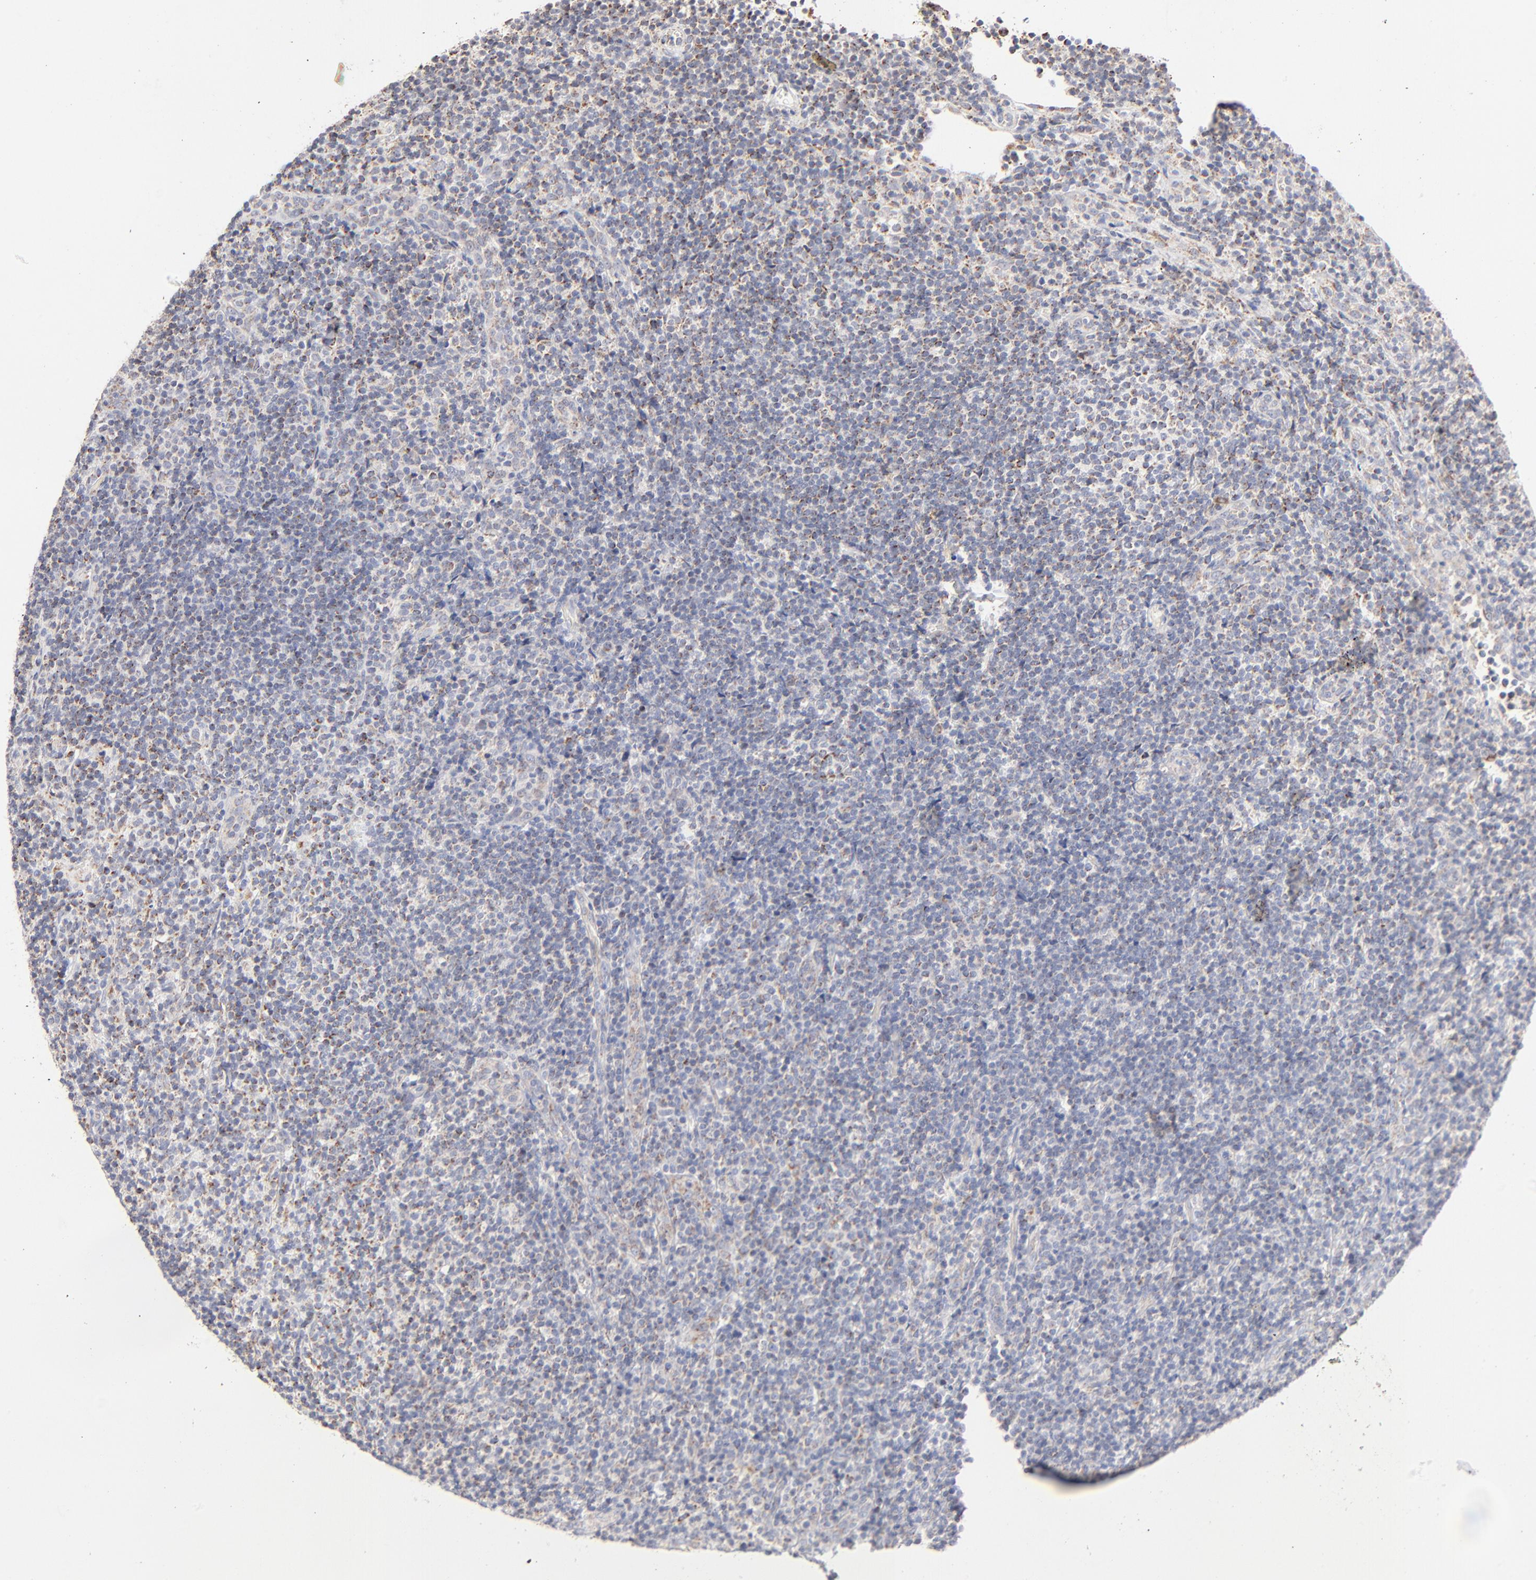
{"staining": {"intensity": "moderate", "quantity": "25%-75%", "location": "cytoplasmic/membranous"}, "tissue": "lymphoma", "cell_type": "Tumor cells", "image_type": "cancer", "snomed": [{"axis": "morphology", "description": "Malignant lymphoma, non-Hodgkin's type, Low grade"}, {"axis": "topography", "description": "Lymph node"}], "caption": "Brown immunohistochemical staining in human lymphoma reveals moderate cytoplasmic/membranous staining in approximately 25%-75% of tumor cells.", "gene": "MRPL58", "patient": {"sex": "female", "age": 76}}